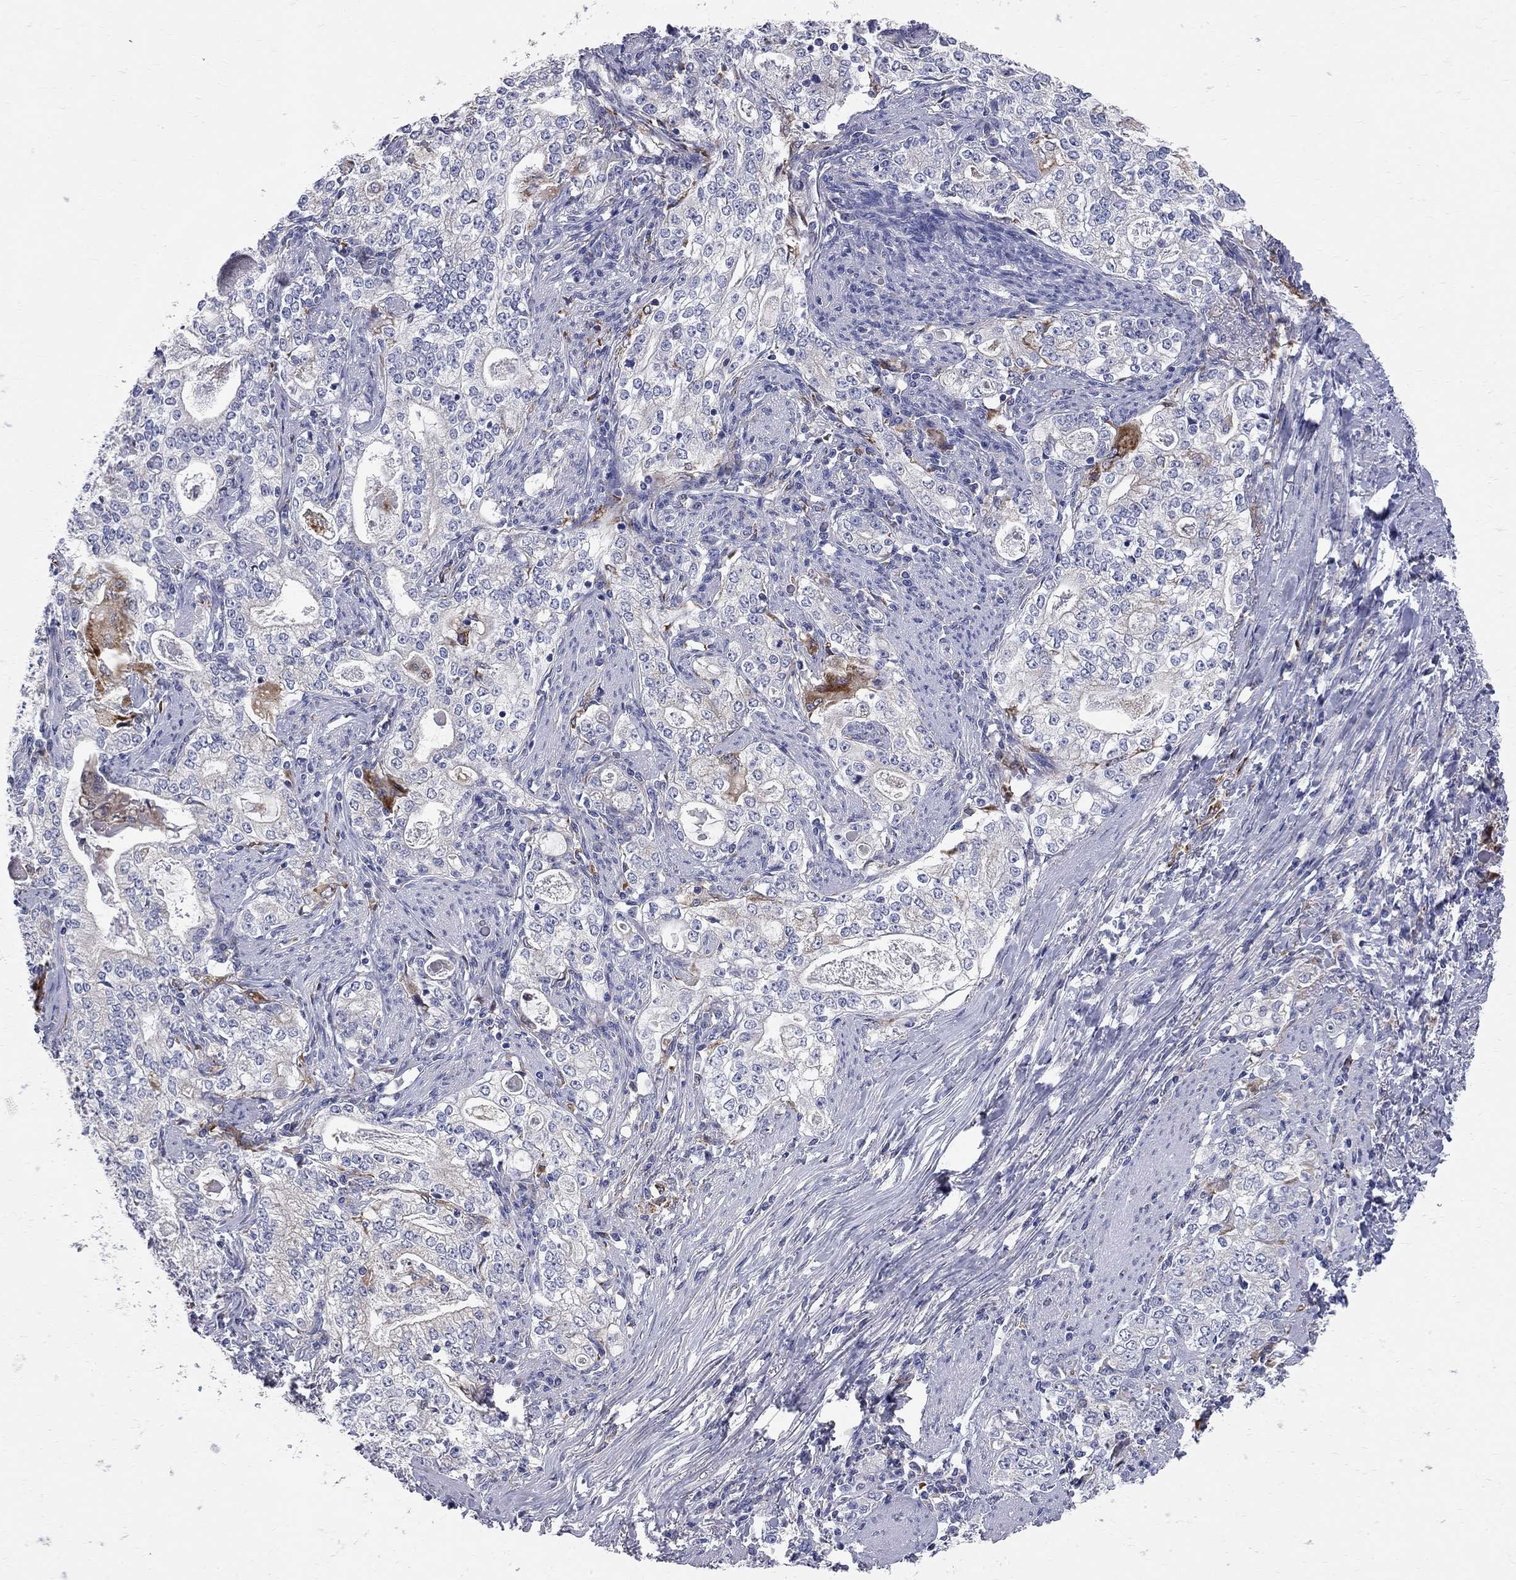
{"staining": {"intensity": "moderate", "quantity": "<25%", "location": "cytoplasmic/membranous"}, "tissue": "stomach cancer", "cell_type": "Tumor cells", "image_type": "cancer", "snomed": [{"axis": "morphology", "description": "Adenocarcinoma, NOS"}, {"axis": "topography", "description": "Stomach, lower"}], "caption": "Human stomach adenocarcinoma stained for a protein (brown) reveals moderate cytoplasmic/membranous positive staining in approximately <25% of tumor cells.", "gene": "ACSL1", "patient": {"sex": "female", "age": 72}}